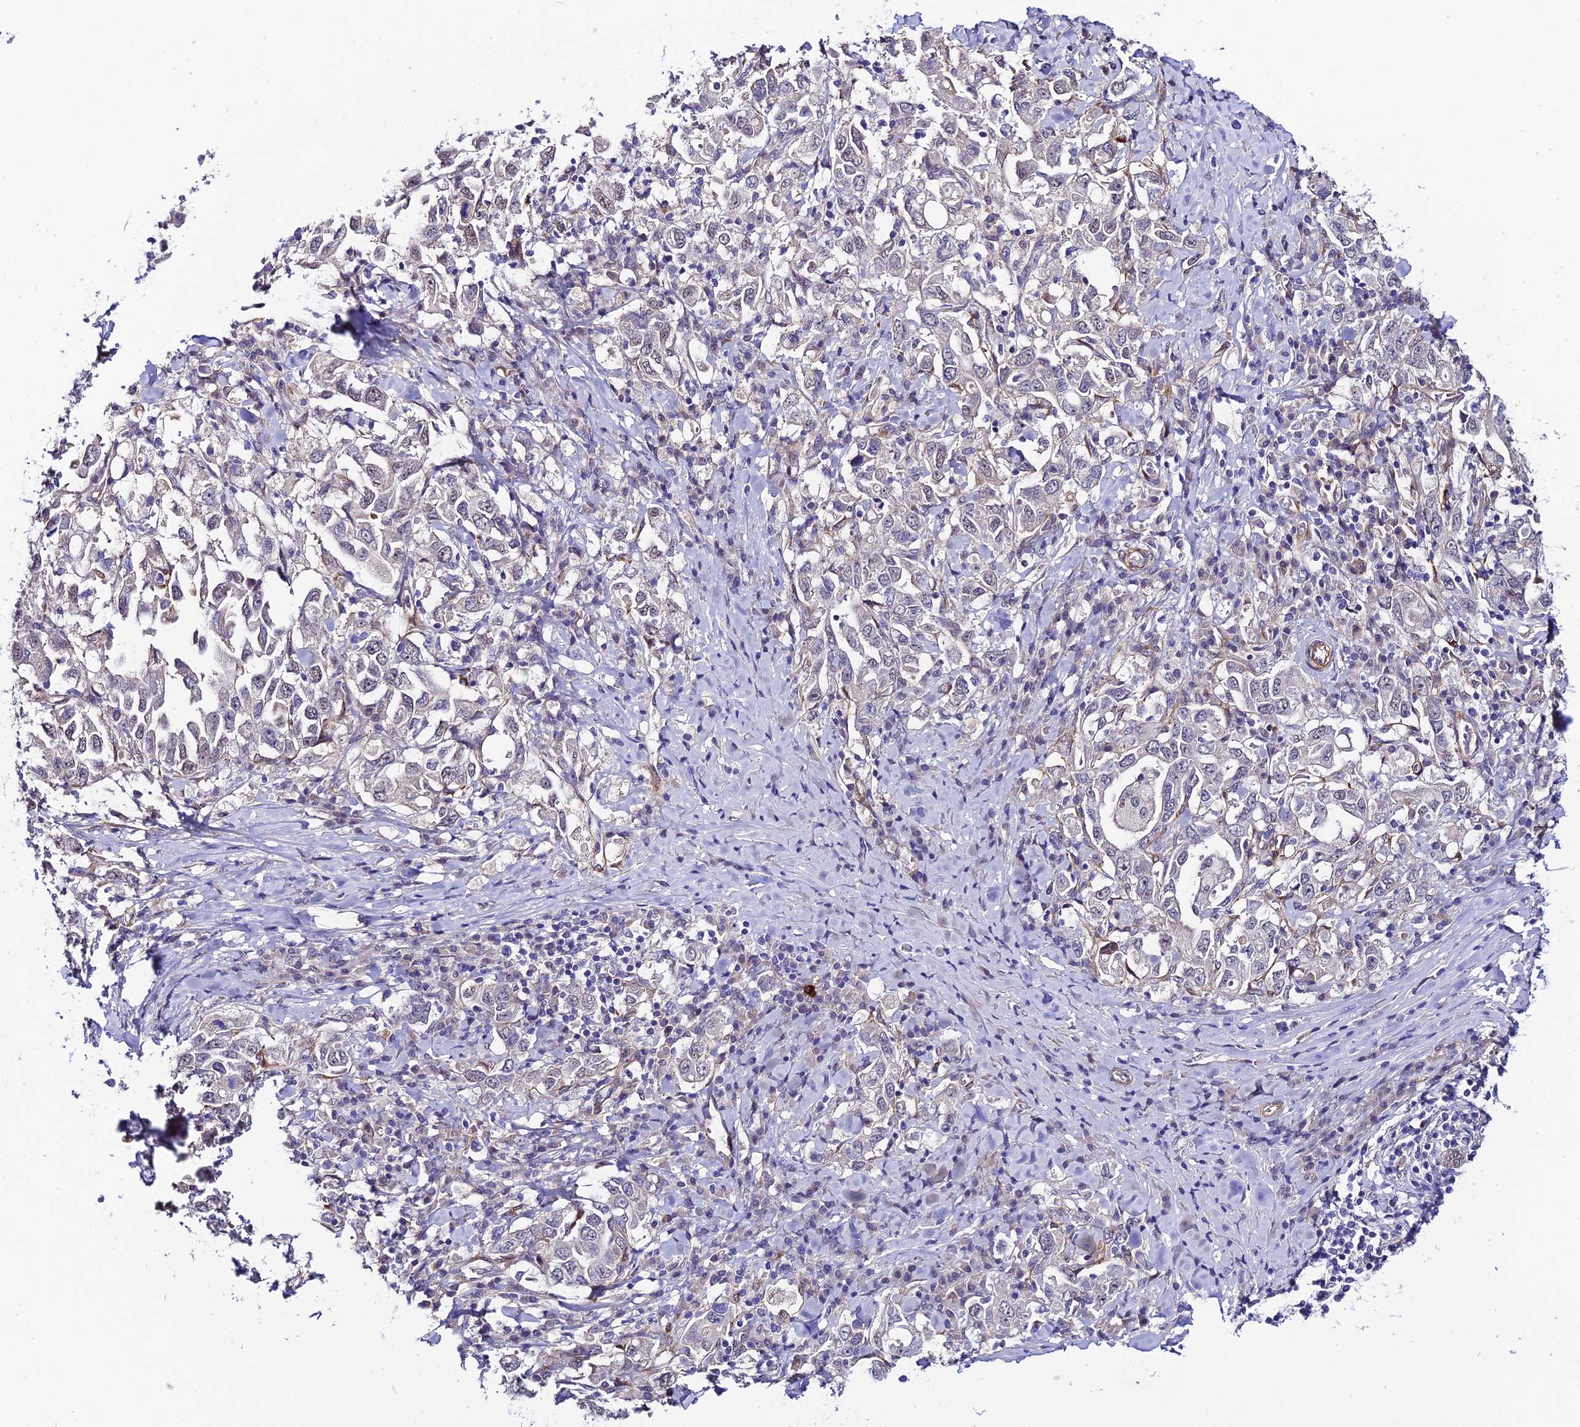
{"staining": {"intensity": "negative", "quantity": "none", "location": "none"}, "tissue": "stomach cancer", "cell_type": "Tumor cells", "image_type": "cancer", "snomed": [{"axis": "morphology", "description": "Adenocarcinoma, NOS"}, {"axis": "topography", "description": "Stomach, upper"}], "caption": "Immunohistochemistry of human adenocarcinoma (stomach) demonstrates no staining in tumor cells.", "gene": "SYT15", "patient": {"sex": "male", "age": 62}}